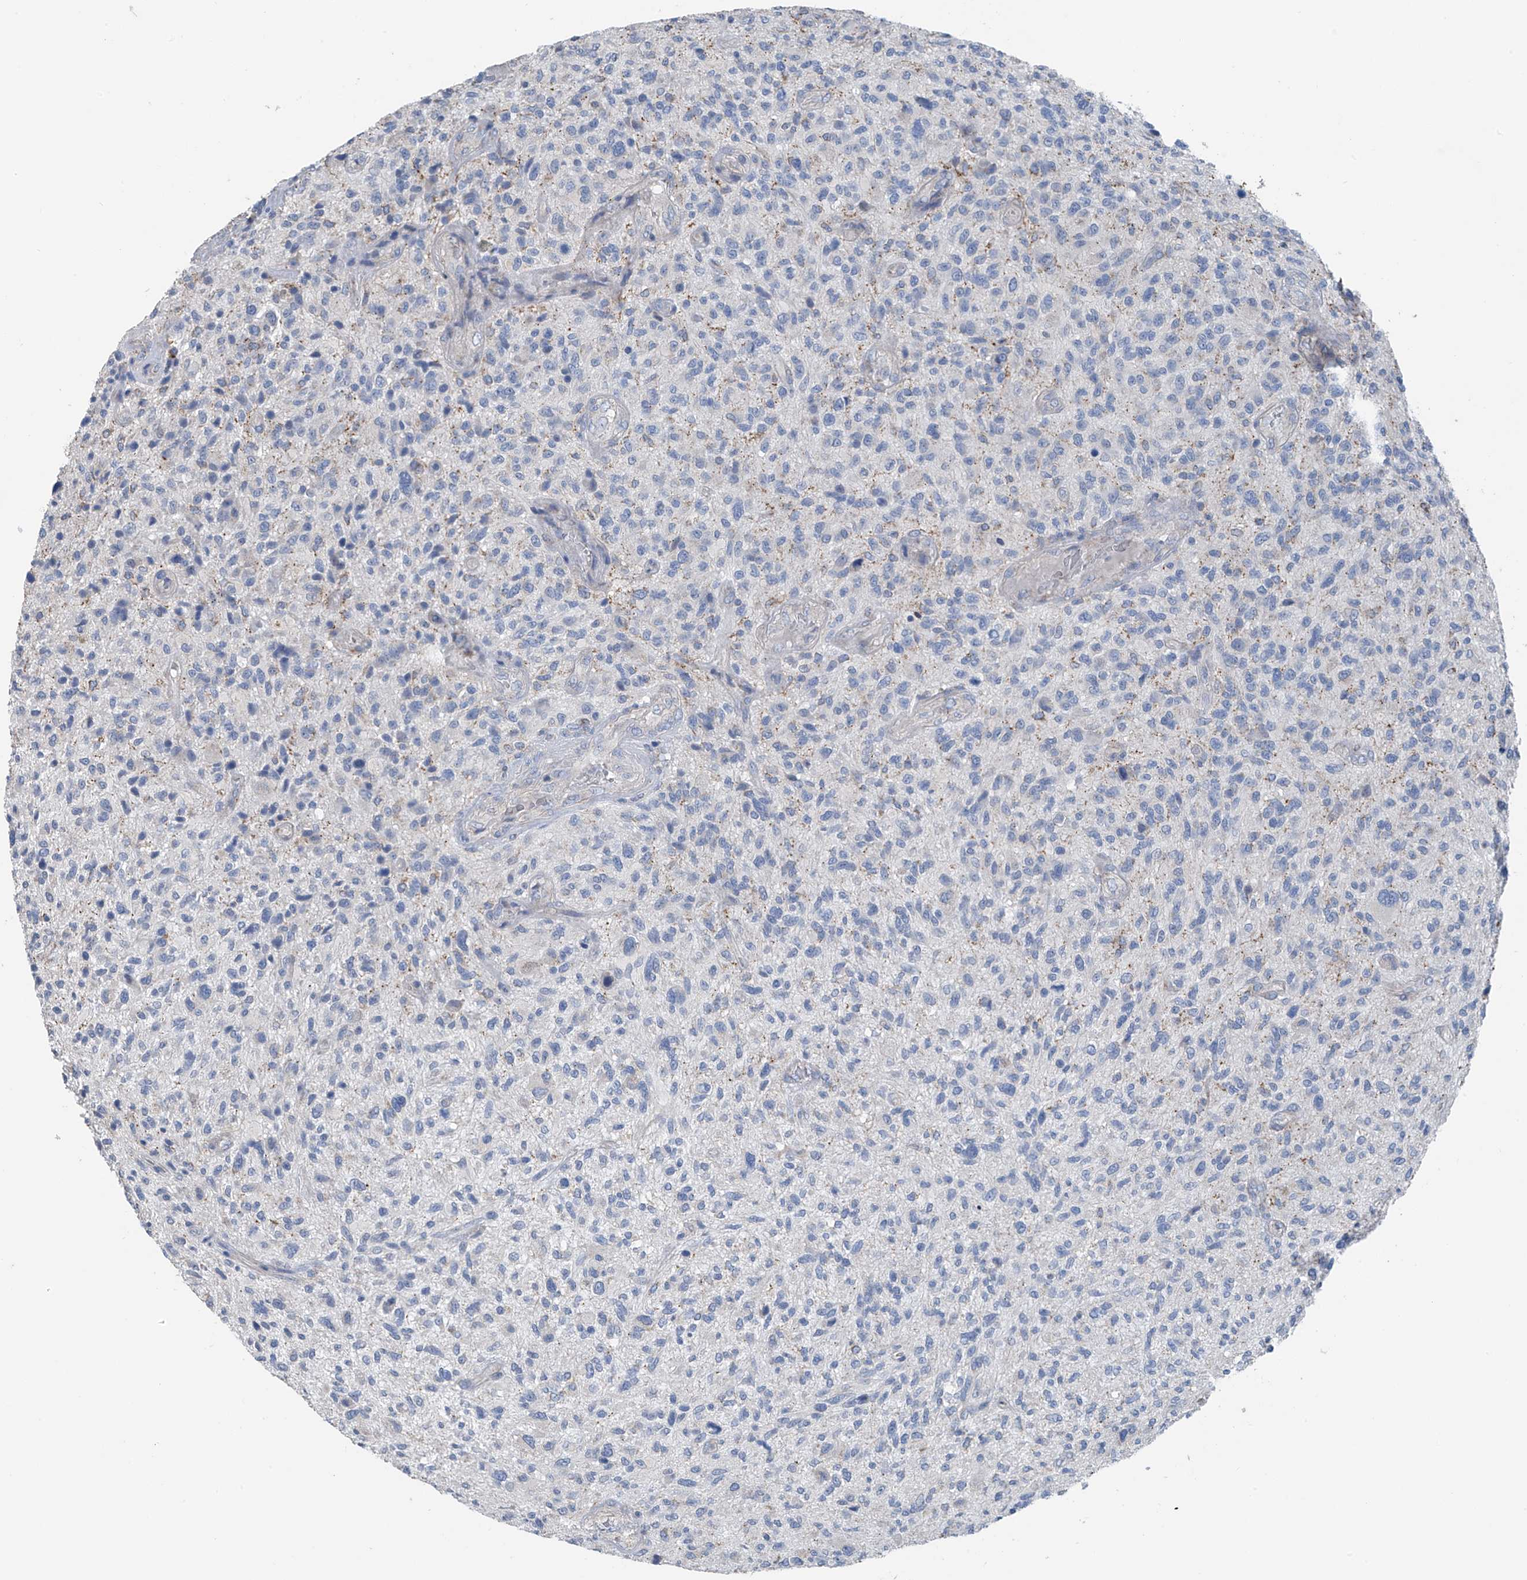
{"staining": {"intensity": "negative", "quantity": "none", "location": "none"}, "tissue": "glioma", "cell_type": "Tumor cells", "image_type": "cancer", "snomed": [{"axis": "morphology", "description": "Glioma, malignant, High grade"}, {"axis": "topography", "description": "Brain"}], "caption": "Glioma was stained to show a protein in brown. There is no significant expression in tumor cells.", "gene": "SYN3", "patient": {"sex": "male", "age": 47}}